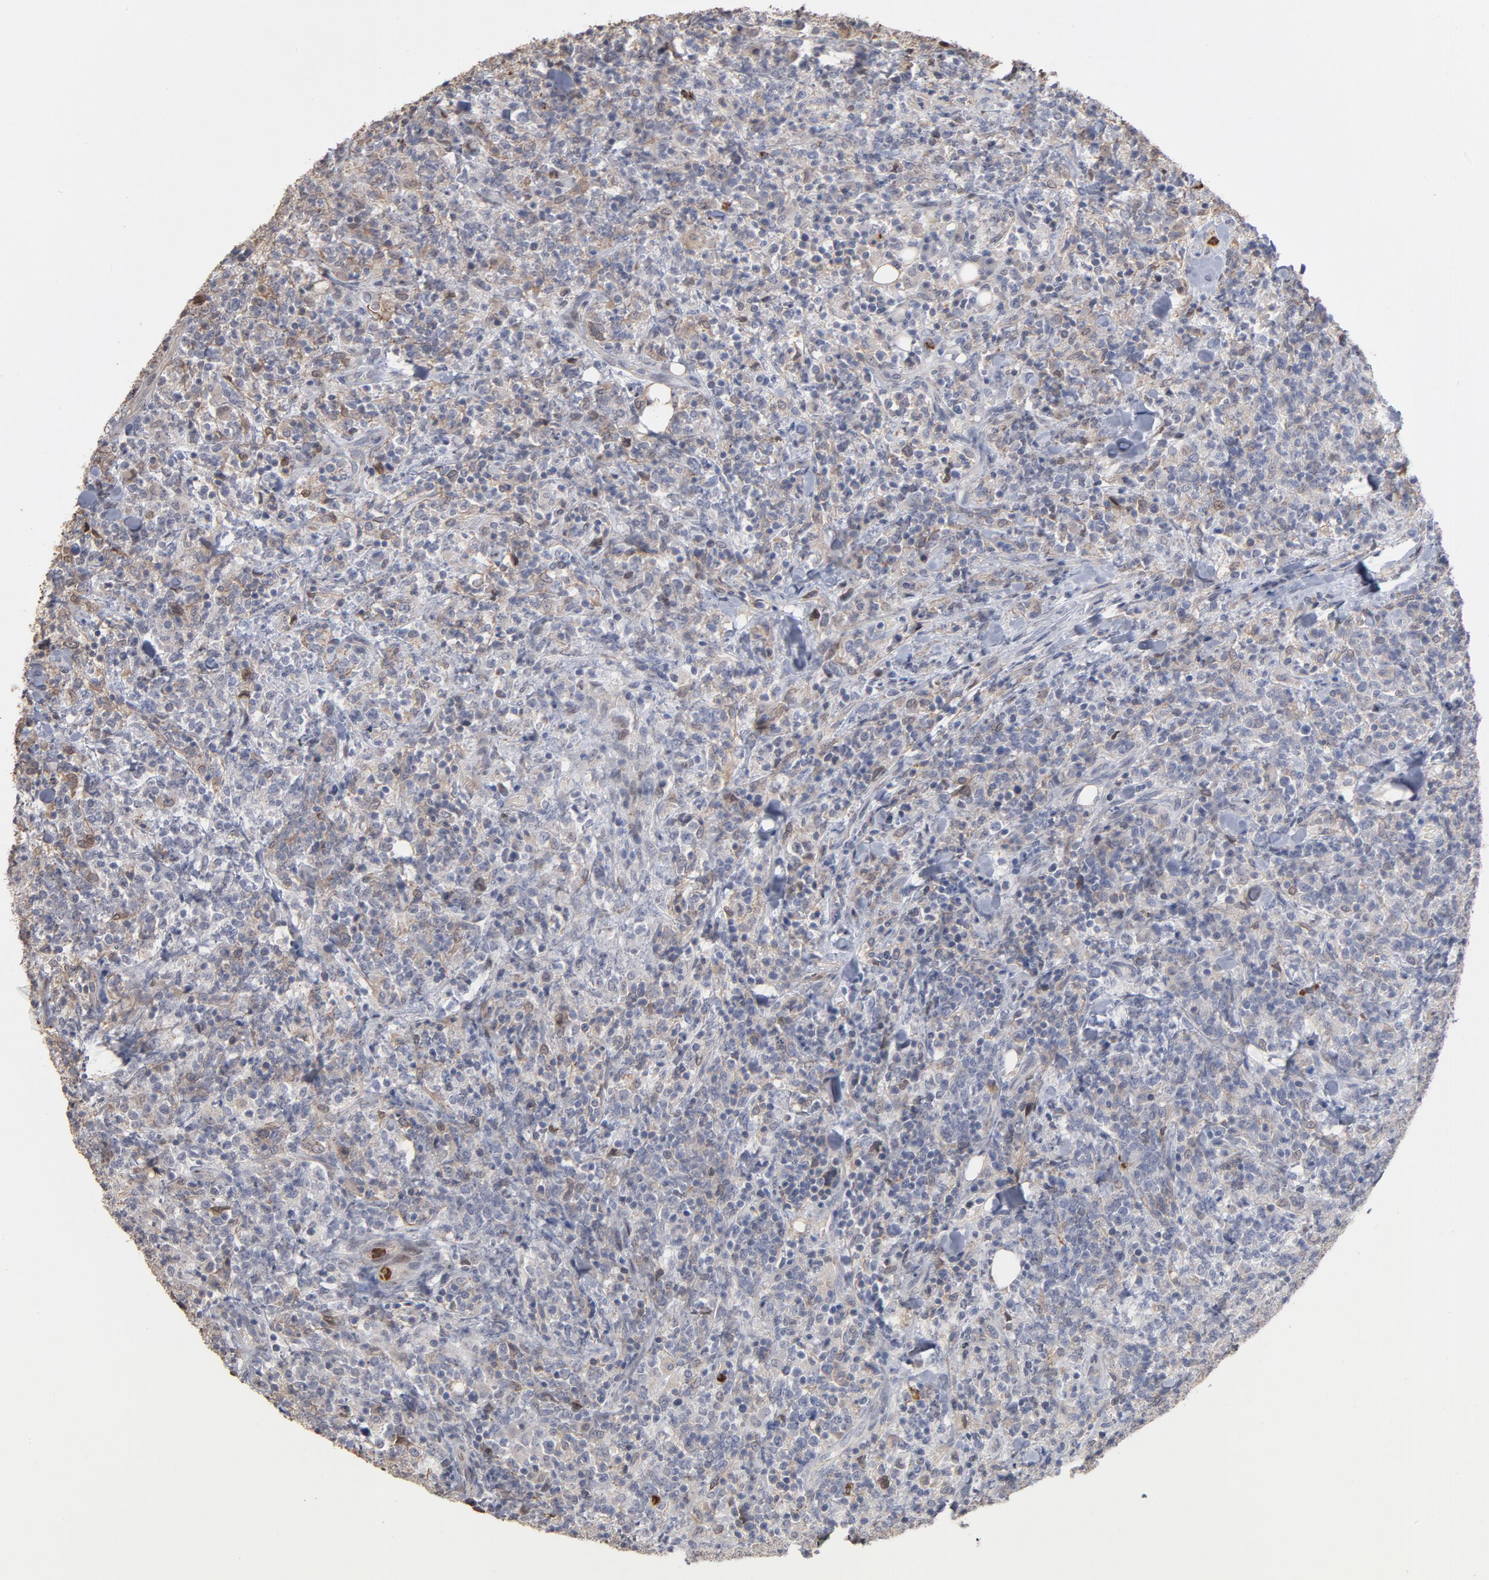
{"staining": {"intensity": "moderate", "quantity": "25%-75%", "location": "cytoplasmic/membranous"}, "tissue": "lymphoma", "cell_type": "Tumor cells", "image_type": "cancer", "snomed": [{"axis": "morphology", "description": "Malignant lymphoma, non-Hodgkin's type, High grade"}, {"axis": "topography", "description": "Soft tissue"}], "caption": "IHC photomicrograph of lymphoma stained for a protein (brown), which demonstrates medium levels of moderate cytoplasmic/membranous staining in about 25%-75% of tumor cells.", "gene": "PNMA1", "patient": {"sex": "male", "age": 18}}